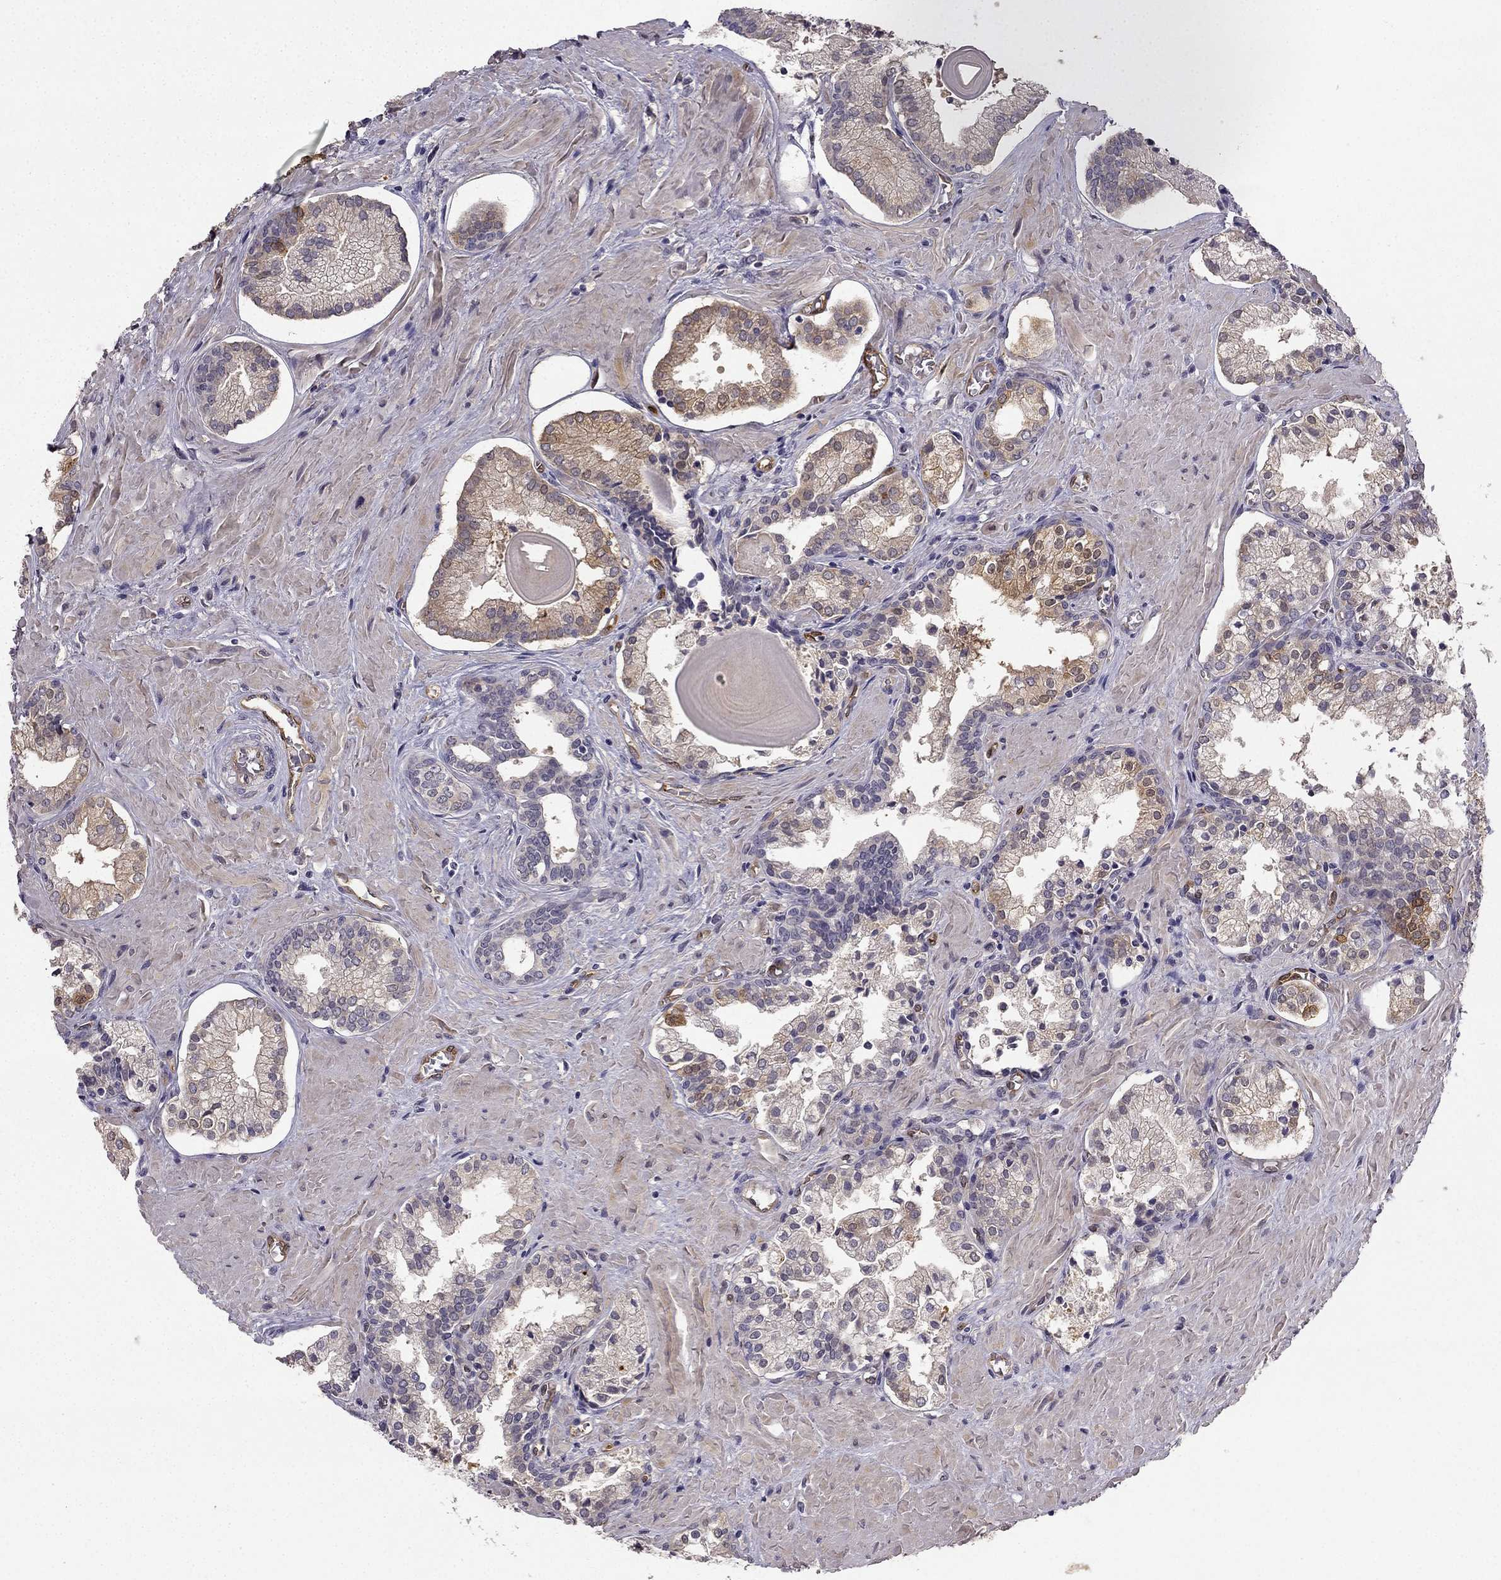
{"staining": {"intensity": "weak", "quantity": "25%-75%", "location": "cytoplasmic/membranous"}, "tissue": "prostate cancer", "cell_type": "Tumor cells", "image_type": "cancer", "snomed": [{"axis": "morphology", "description": "Adenocarcinoma, NOS"}, {"axis": "topography", "description": "Prostate and seminal vesicle, NOS"}, {"axis": "topography", "description": "Prostate"}], "caption": "IHC of human prostate cancer reveals low levels of weak cytoplasmic/membranous positivity in about 25%-75% of tumor cells.", "gene": "NQO1", "patient": {"sex": "male", "age": 44}}